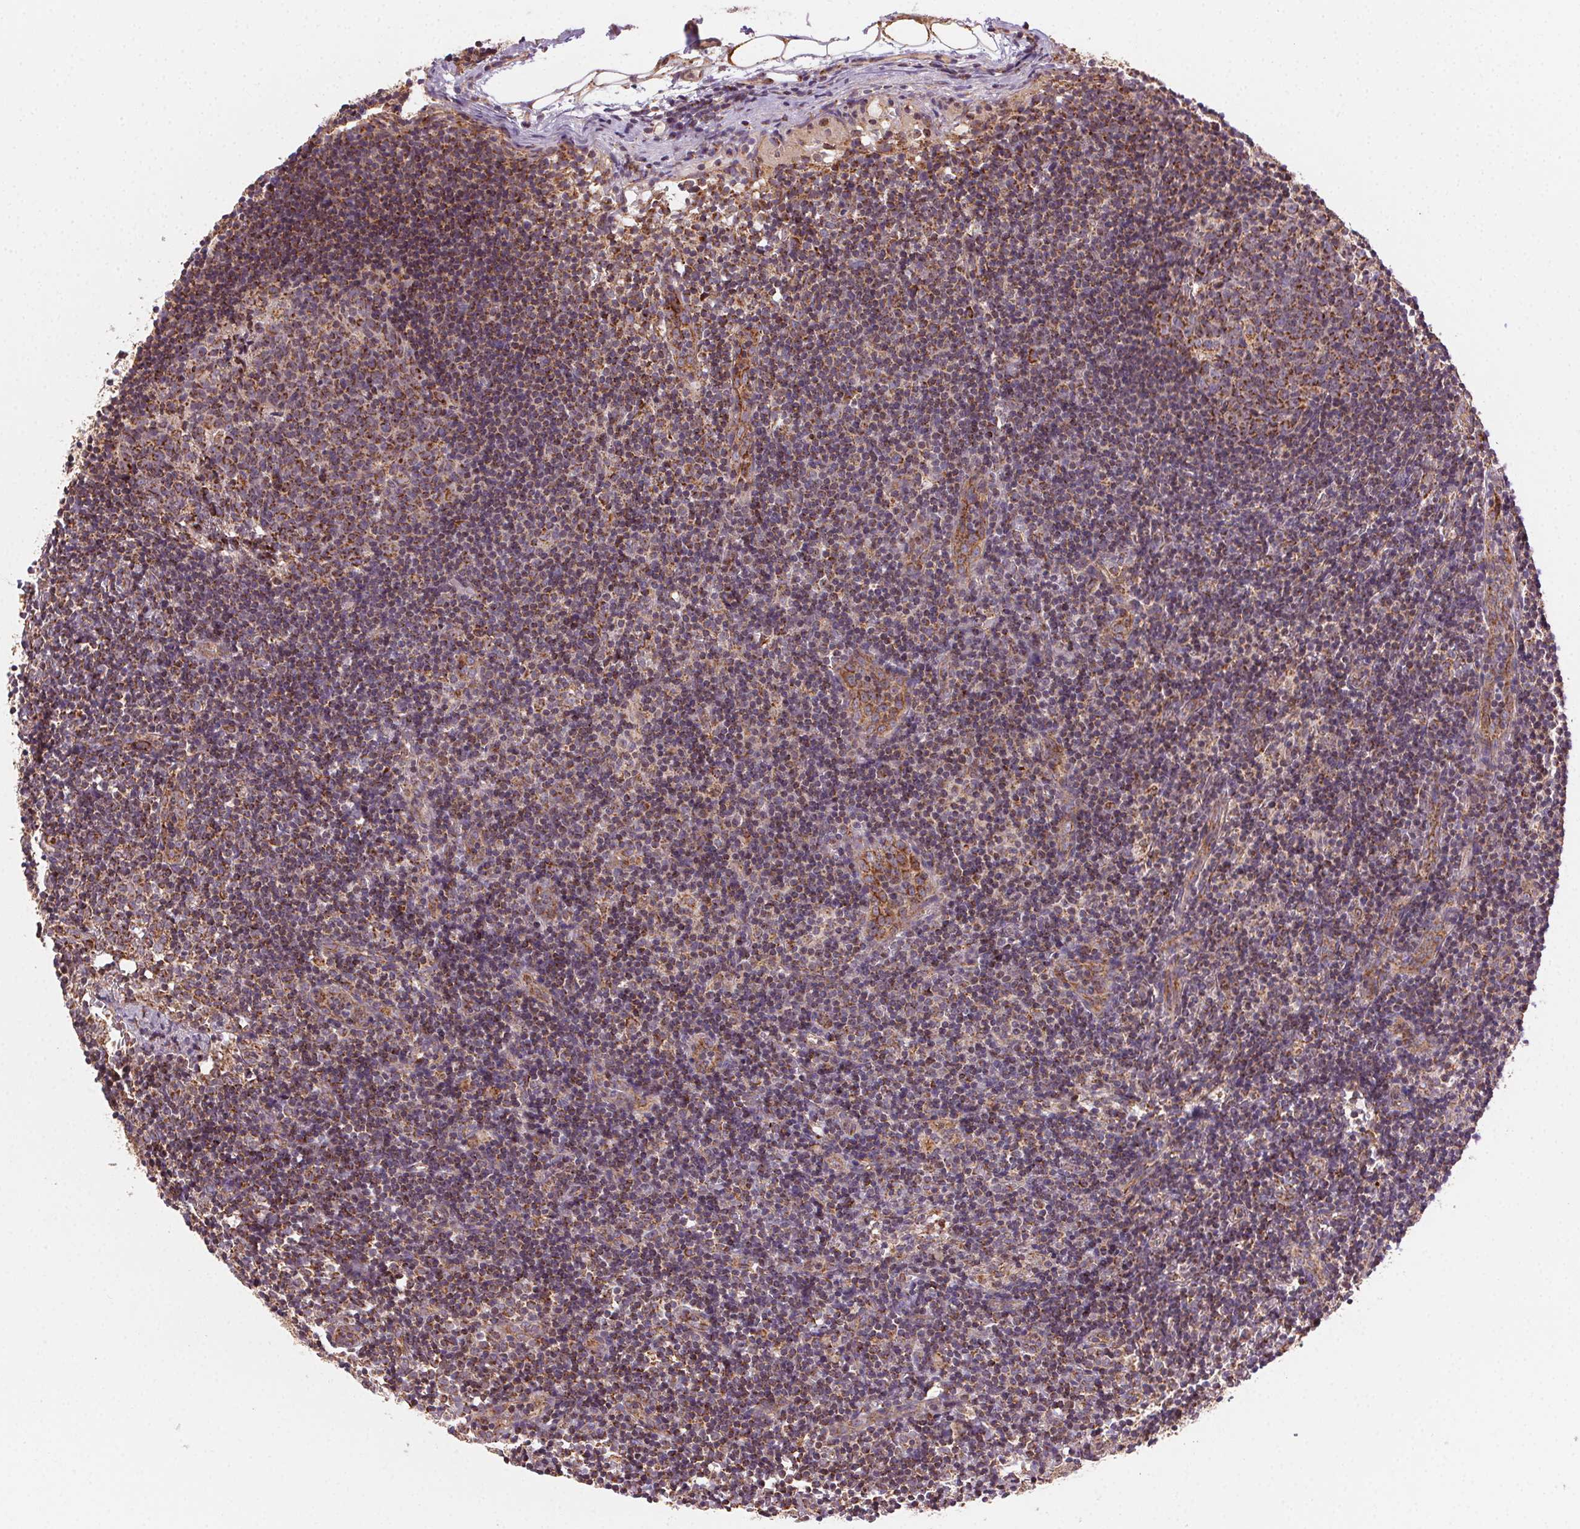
{"staining": {"intensity": "strong", "quantity": "25%-75%", "location": "cytoplasmic/membranous"}, "tissue": "lymph node", "cell_type": "Germinal center cells", "image_type": "normal", "snomed": [{"axis": "morphology", "description": "Normal tissue, NOS"}, {"axis": "topography", "description": "Lymph node"}], "caption": "Germinal center cells demonstrate high levels of strong cytoplasmic/membranous staining in approximately 25%-75% of cells in benign human lymph node.", "gene": "CLPB", "patient": {"sex": "female", "age": 41}}